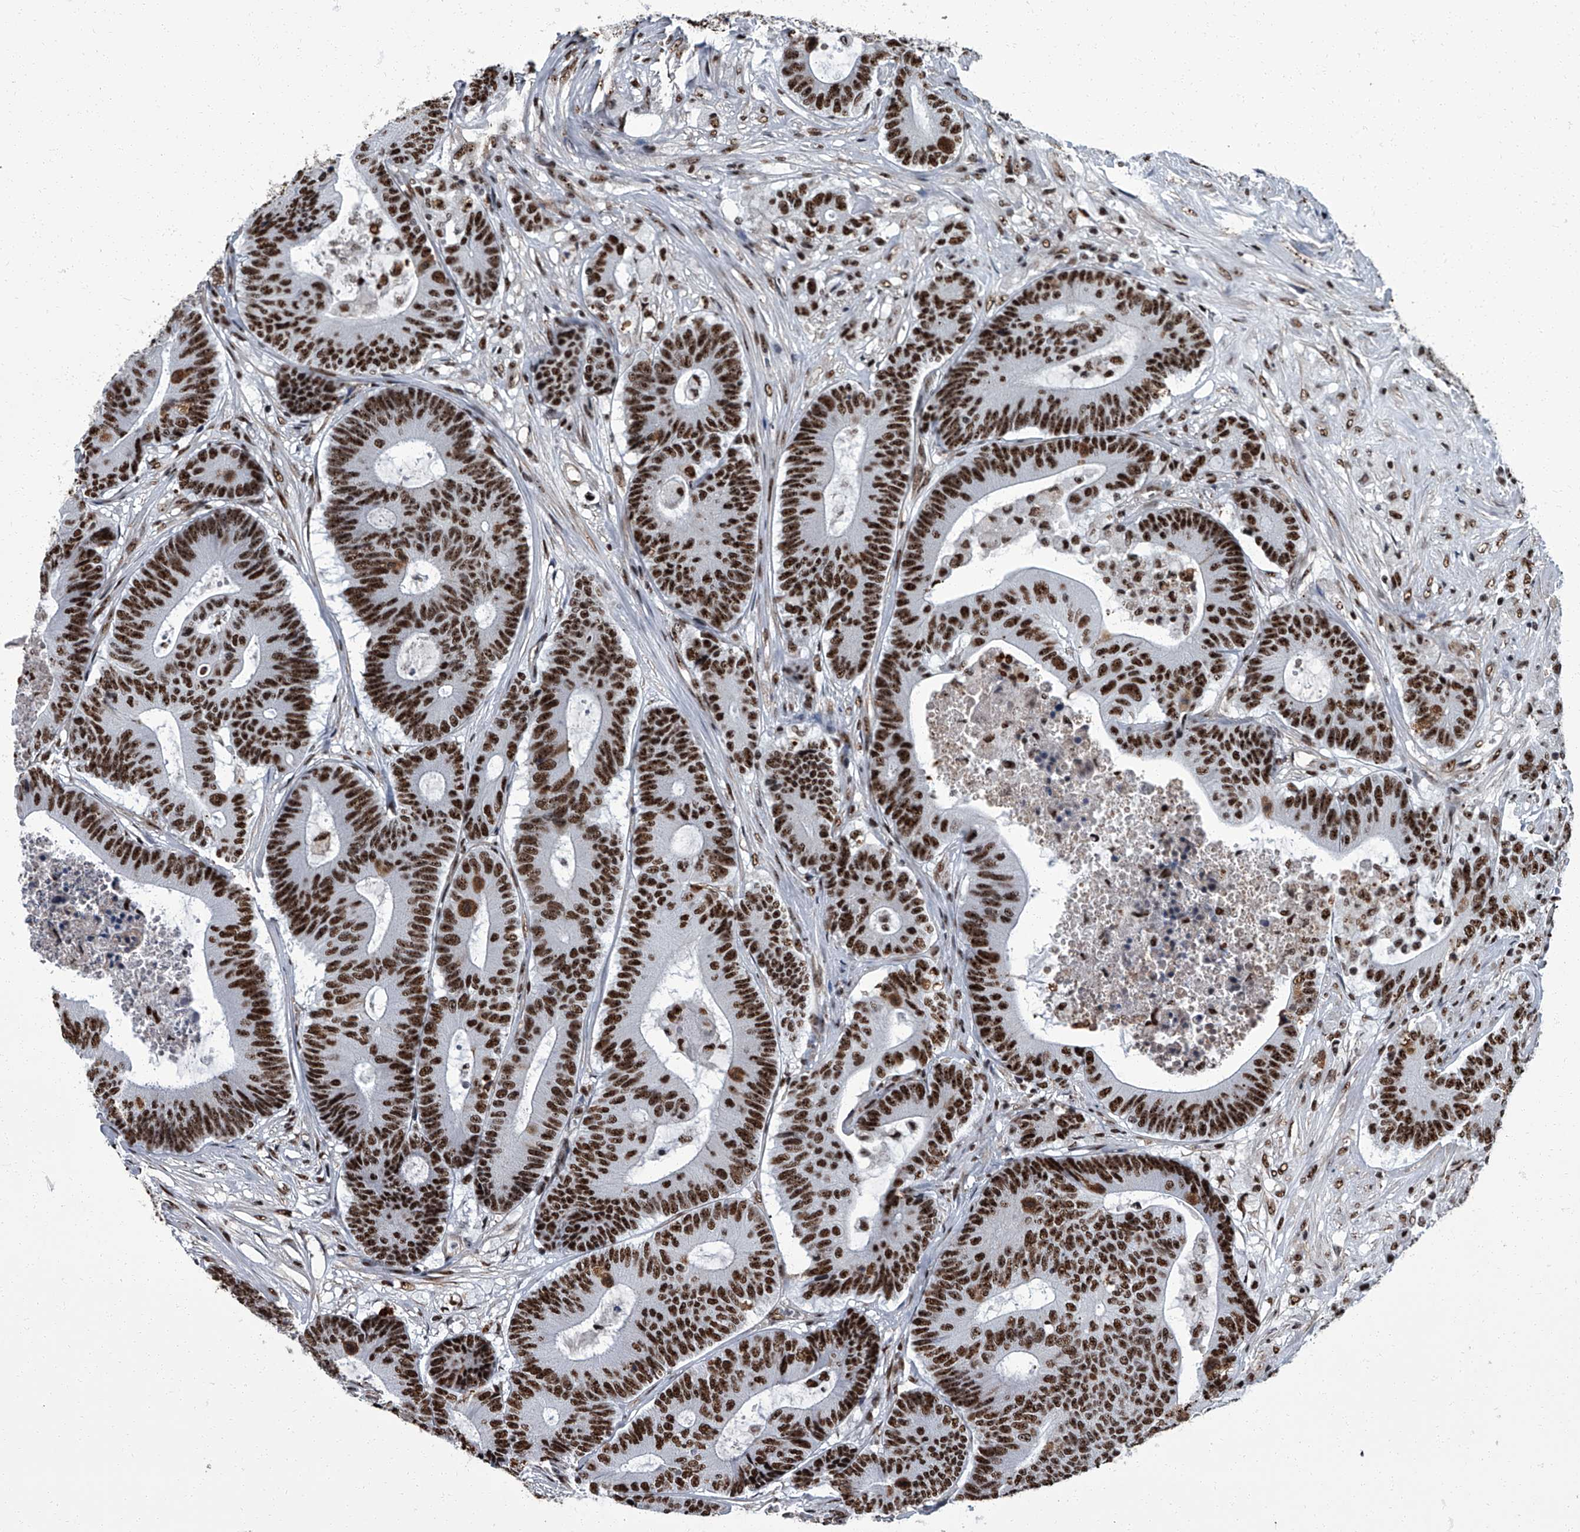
{"staining": {"intensity": "strong", "quantity": ">75%", "location": "nuclear"}, "tissue": "colorectal cancer", "cell_type": "Tumor cells", "image_type": "cancer", "snomed": [{"axis": "morphology", "description": "Adenocarcinoma, NOS"}, {"axis": "topography", "description": "Colon"}], "caption": "Colorectal adenocarcinoma tissue displays strong nuclear staining in approximately >75% of tumor cells, visualized by immunohistochemistry.", "gene": "ZNF518B", "patient": {"sex": "female", "age": 84}}